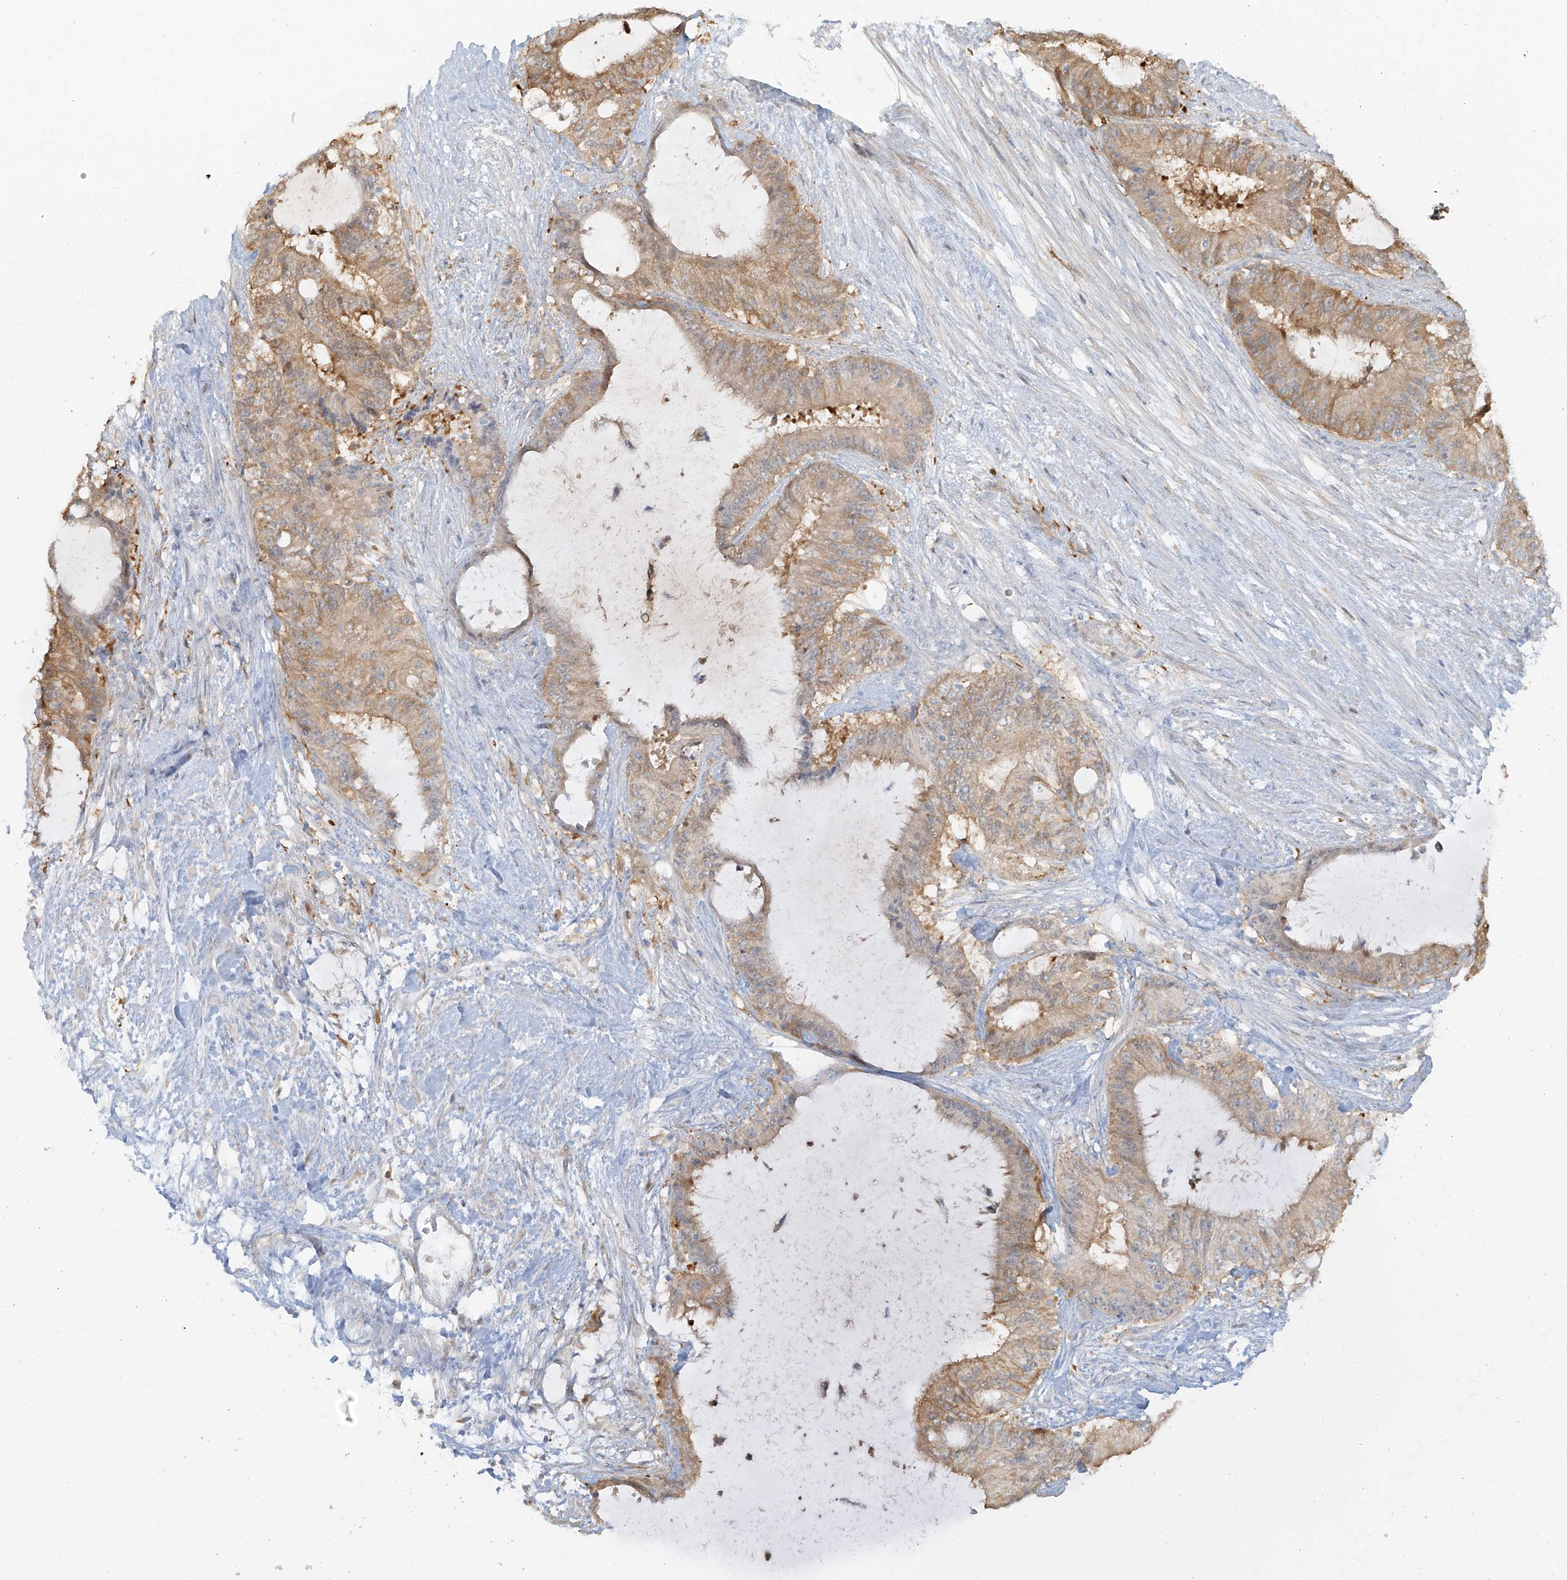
{"staining": {"intensity": "moderate", "quantity": ">75%", "location": "cytoplasmic/membranous"}, "tissue": "liver cancer", "cell_type": "Tumor cells", "image_type": "cancer", "snomed": [{"axis": "morphology", "description": "Normal tissue, NOS"}, {"axis": "morphology", "description": "Cholangiocarcinoma"}, {"axis": "topography", "description": "Liver"}, {"axis": "topography", "description": "Peripheral nerve tissue"}], "caption": "A high-resolution micrograph shows IHC staining of liver cholangiocarcinoma, which demonstrates moderate cytoplasmic/membranous positivity in approximately >75% of tumor cells. (Stains: DAB in brown, nuclei in blue, Microscopy: brightfield microscopy at high magnification).", "gene": "UPK1B", "patient": {"sex": "female", "age": 73}}